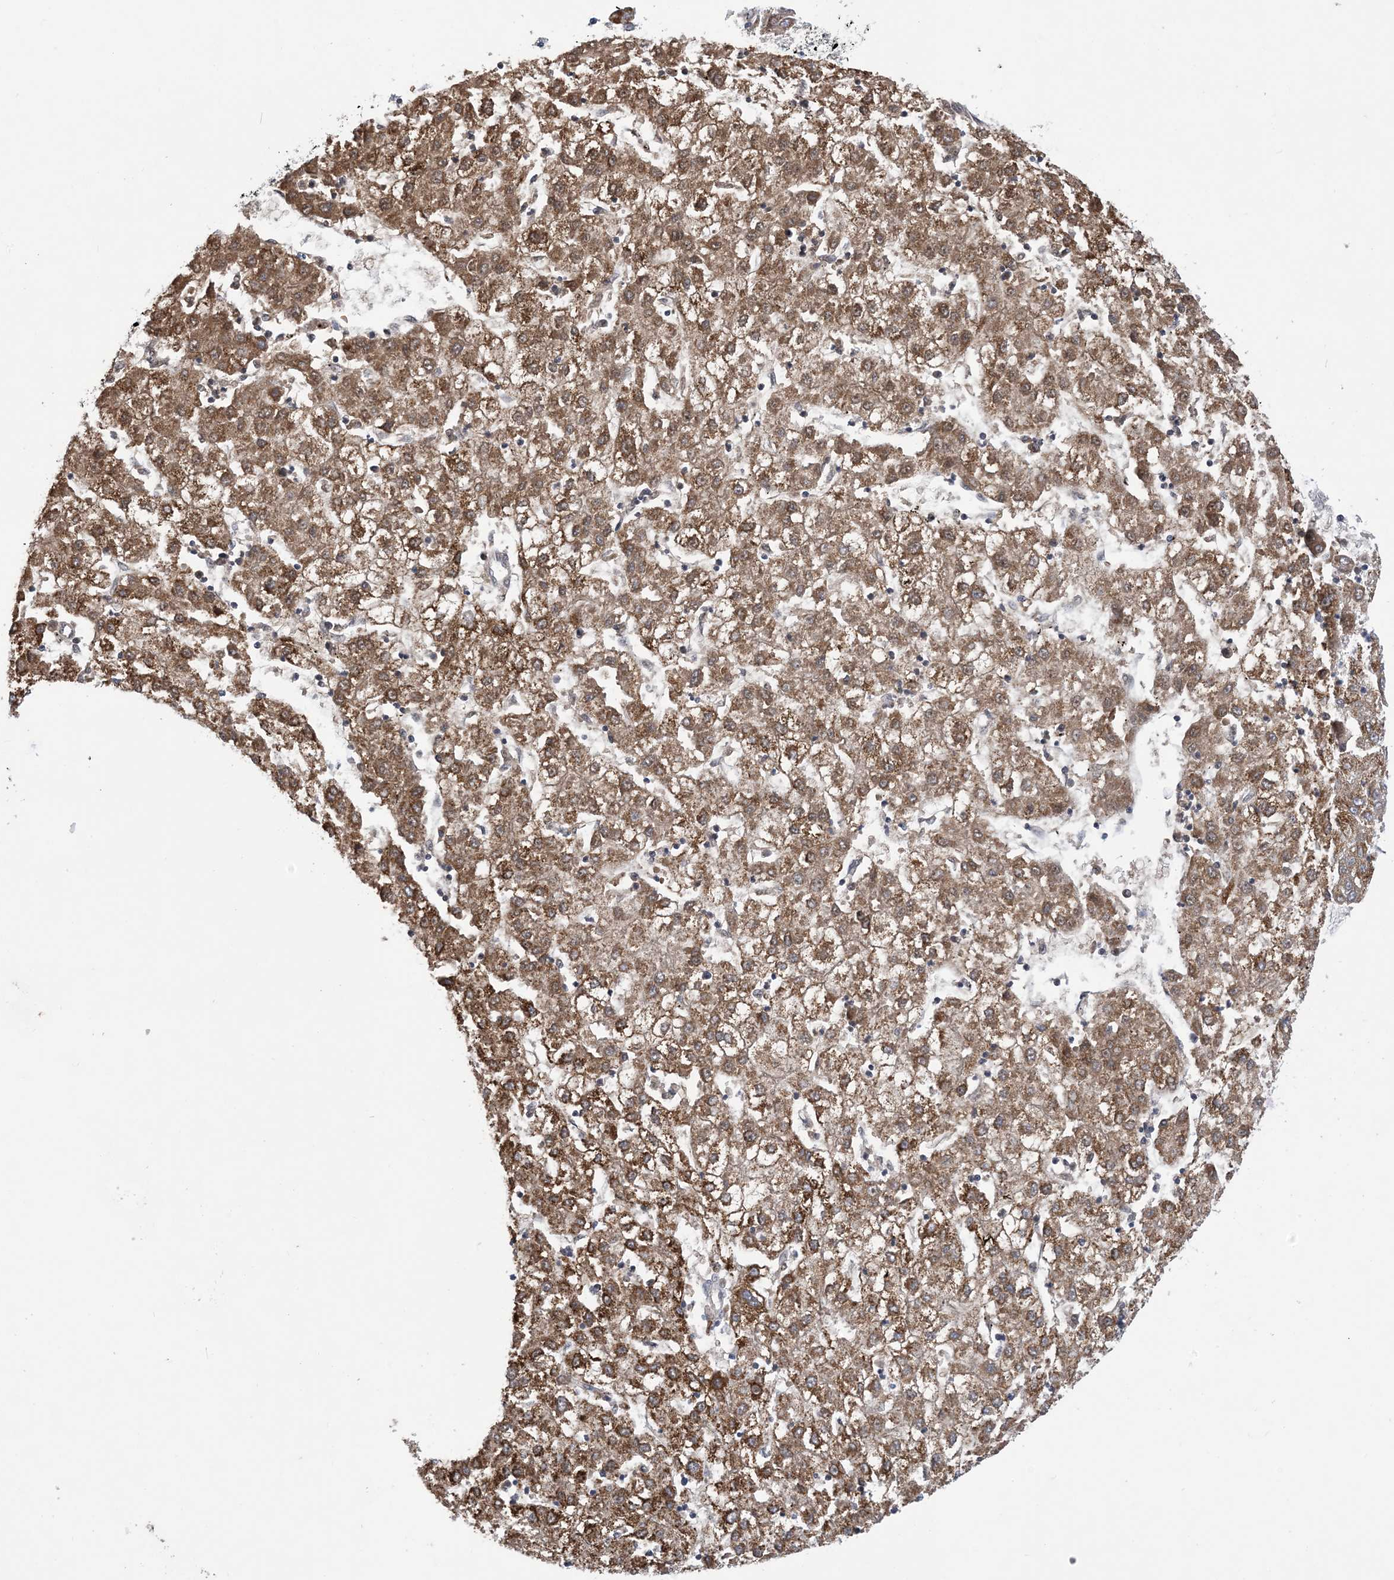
{"staining": {"intensity": "moderate", "quantity": ">75%", "location": "cytoplasmic/membranous"}, "tissue": "liver cancer", "cell_type": "Tumor cells", "image_type": "cancer", "snomed": [{"axis": "morphology", "description": "Carcinoma, Hepatocellular, NOS"}, {"axis": "topography", "description": "Liver"}], "caption": "Human liver hepatocellular carcinoma stained for a protein (brown) demonstrates moderate cytoplasmic/membranous positive positivity in approximately >75% of tumor cells.", "gene": "CLEC16A", "patient": {"sex": "male", "age": 72}}